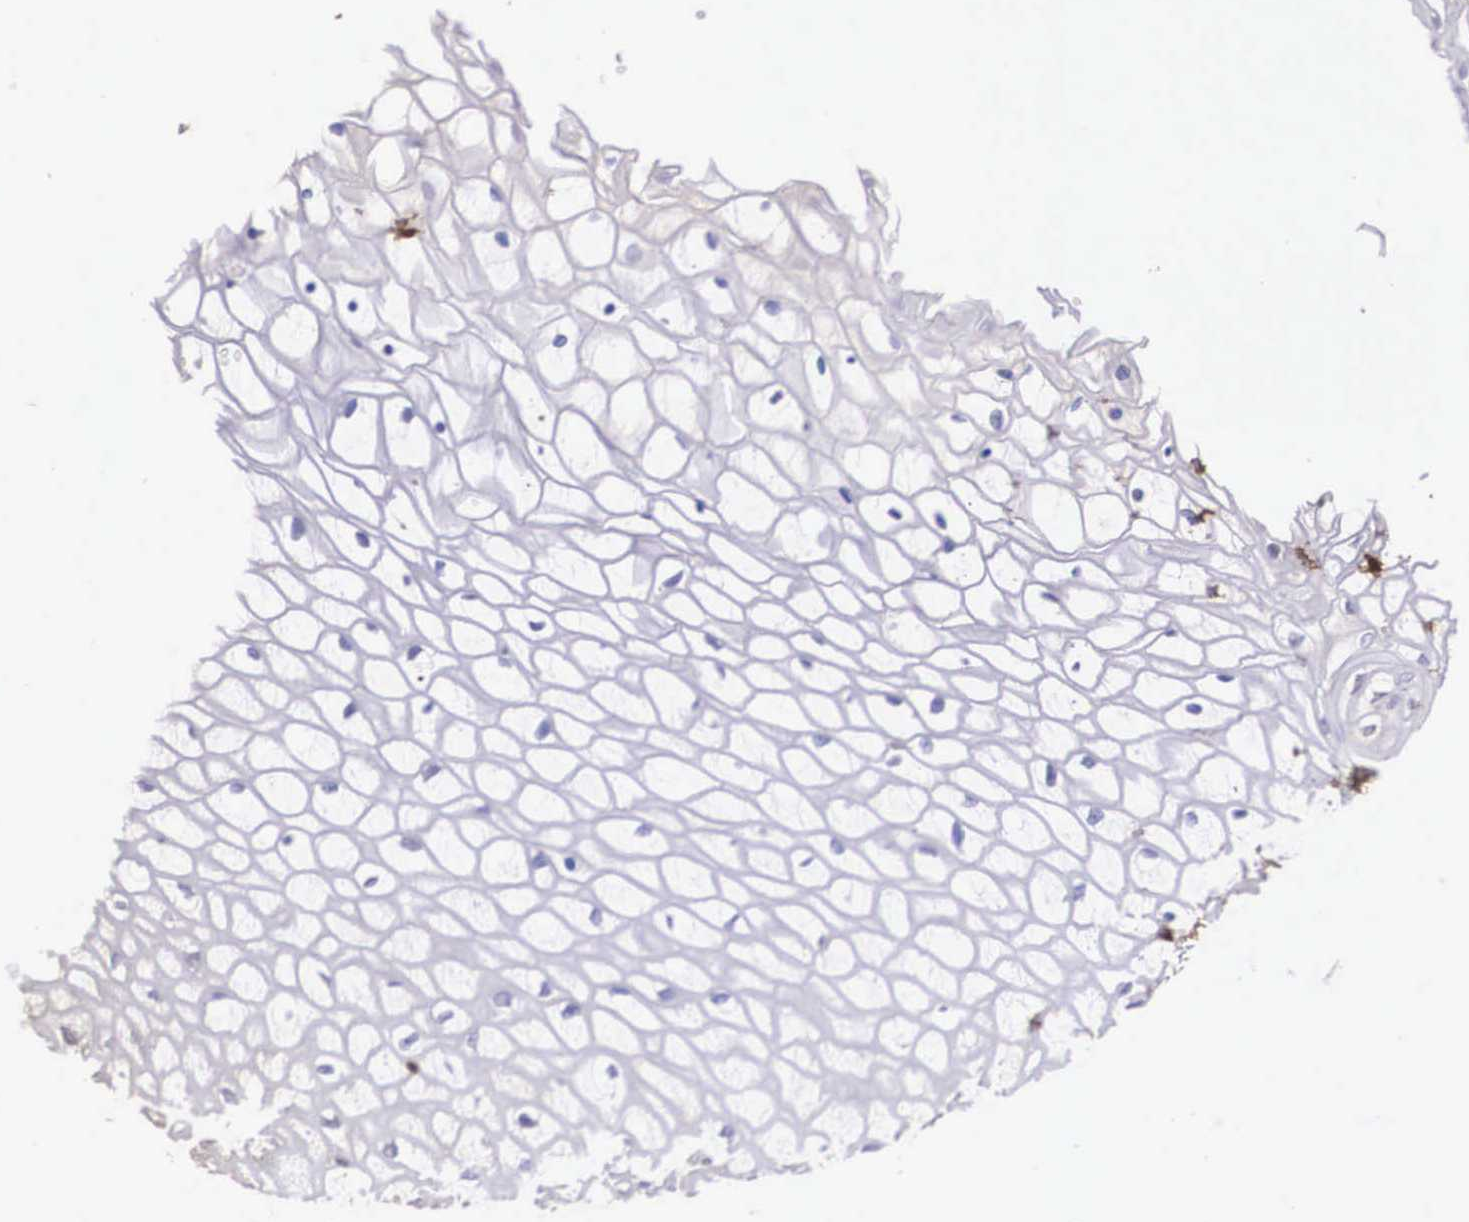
{"staining": {"intensity": "moderate", "quantity": "<25%", "location": "cytoplasmic/membranous"}, "tissue": "vagina", "cell_type": "Squamous epithelial cells", "image_type": "normal", "snomed": [{"axis": "morphology", "description": "Normal tissue, NOS"}, {"axis": "topography", "description": "Vagina"}], "caption": "The image shows staining of unremarkable vagina, revealing moderate cytoplasmic/membranous protein staining (brown color) within squamous epithelial cells. (DAB (3,3'-diaminobenzidine) IHC with brightfield microscopy, high magnification).", "gene": "LGALS1", "patient": {"sex": "female", "age": 34}}